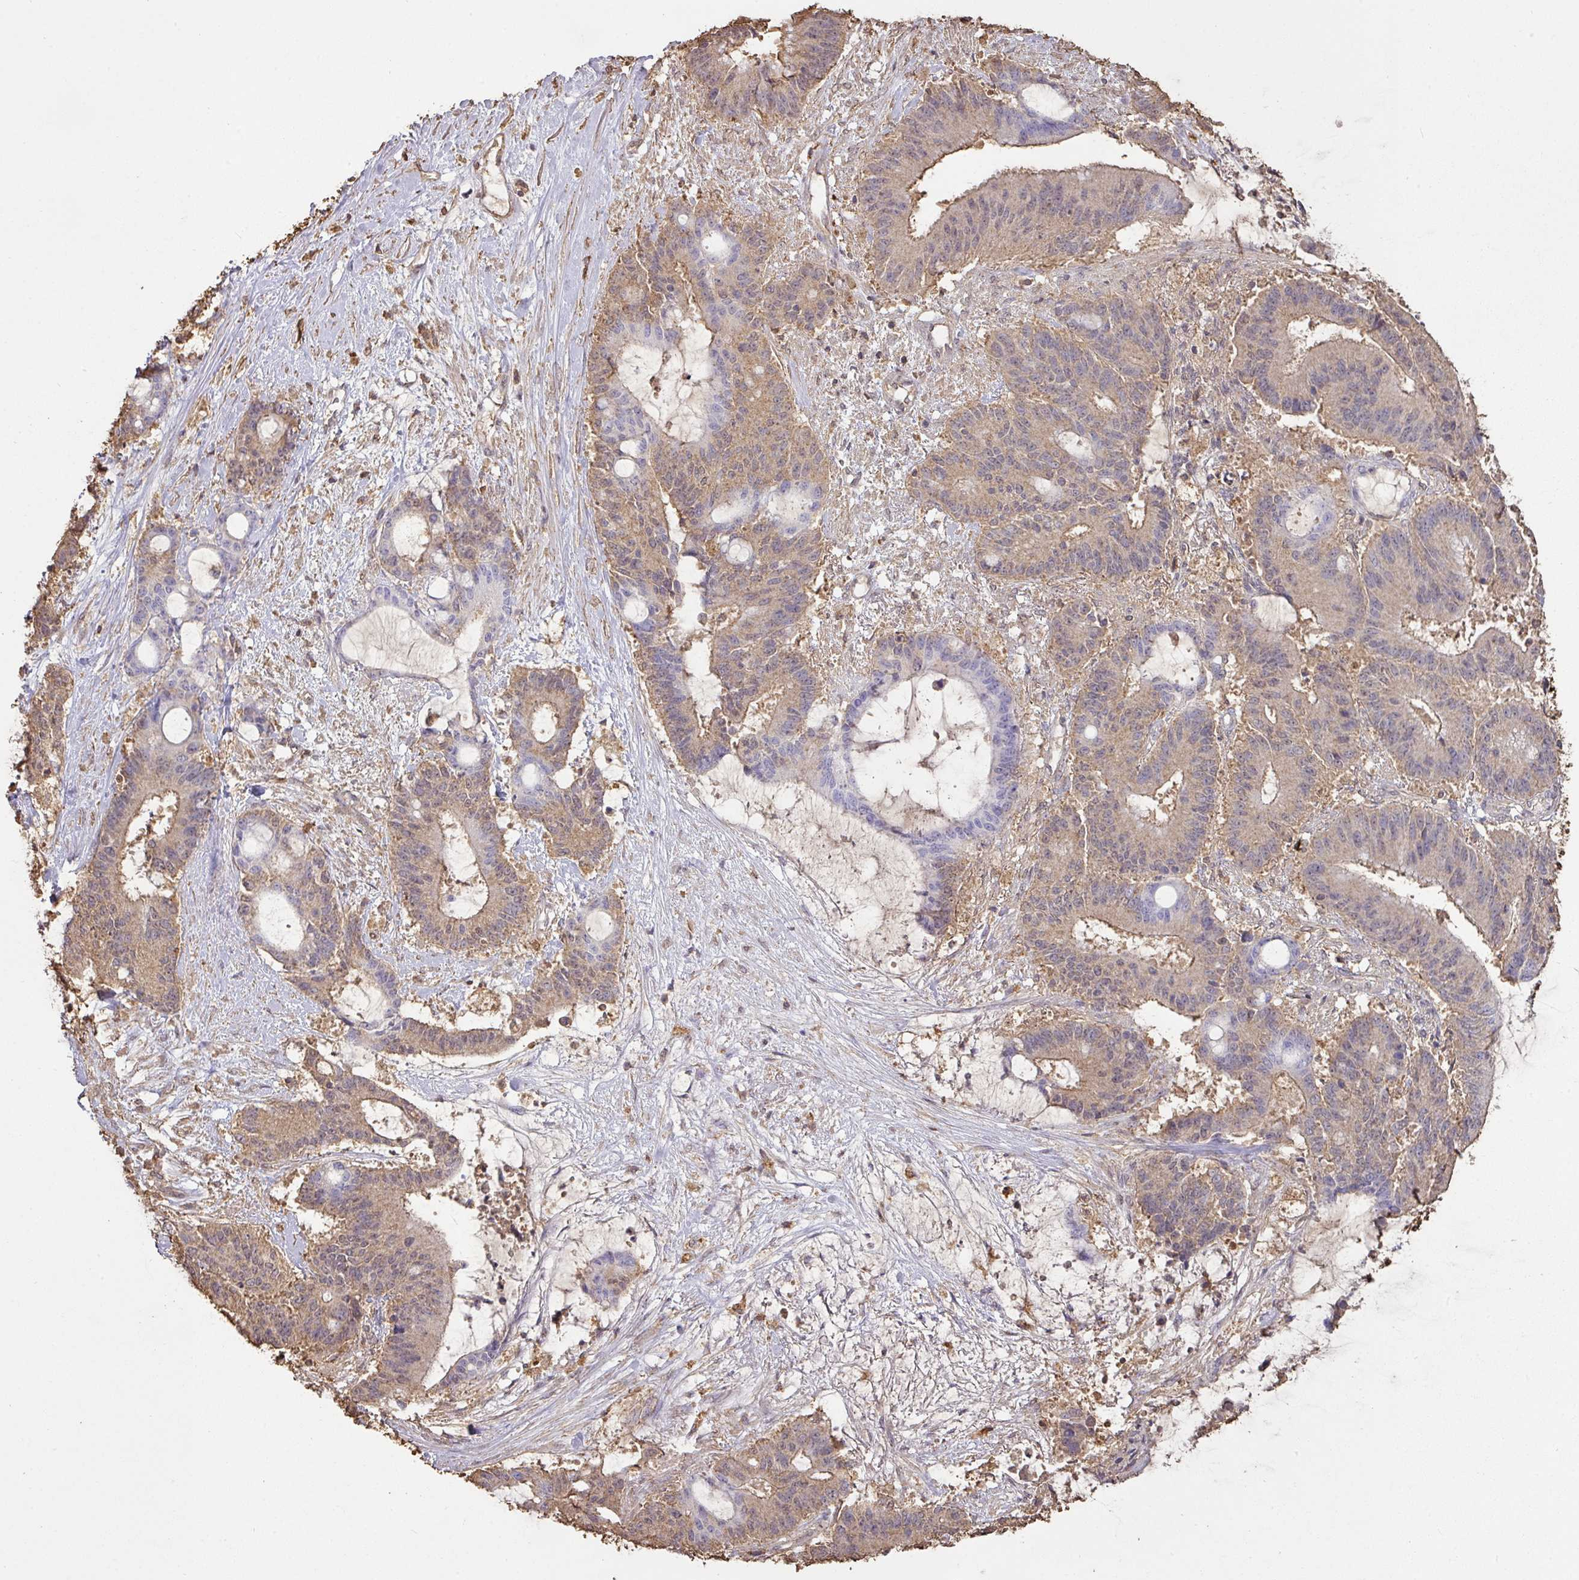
{"staining": {"intensity": "weak", "quantity": "25%-75%", "location": "cytoplasmic/membranous"}, "tissue": "liver cancer", "cell_type": "Tumor cells", "image_type": "cancer", "snomed": [{"axis": "morphology", "description": "Normal tissue, NOS"}, {"axis": "morphology", "description": "Cholangiocarcinoma"}, {"axis": "topography", "description": "Liver"}, {"axis": "topography", "description": "Peripheral nerve tissue"}], "caption": "Liver cancer tissue shows weak cytoplasmic/membranous staining in about 25%-75% of tumor cells, visualized by immunohistochemistry.", "gene": "ATAT1", "patient": {"sex": "female", "age": 73}}